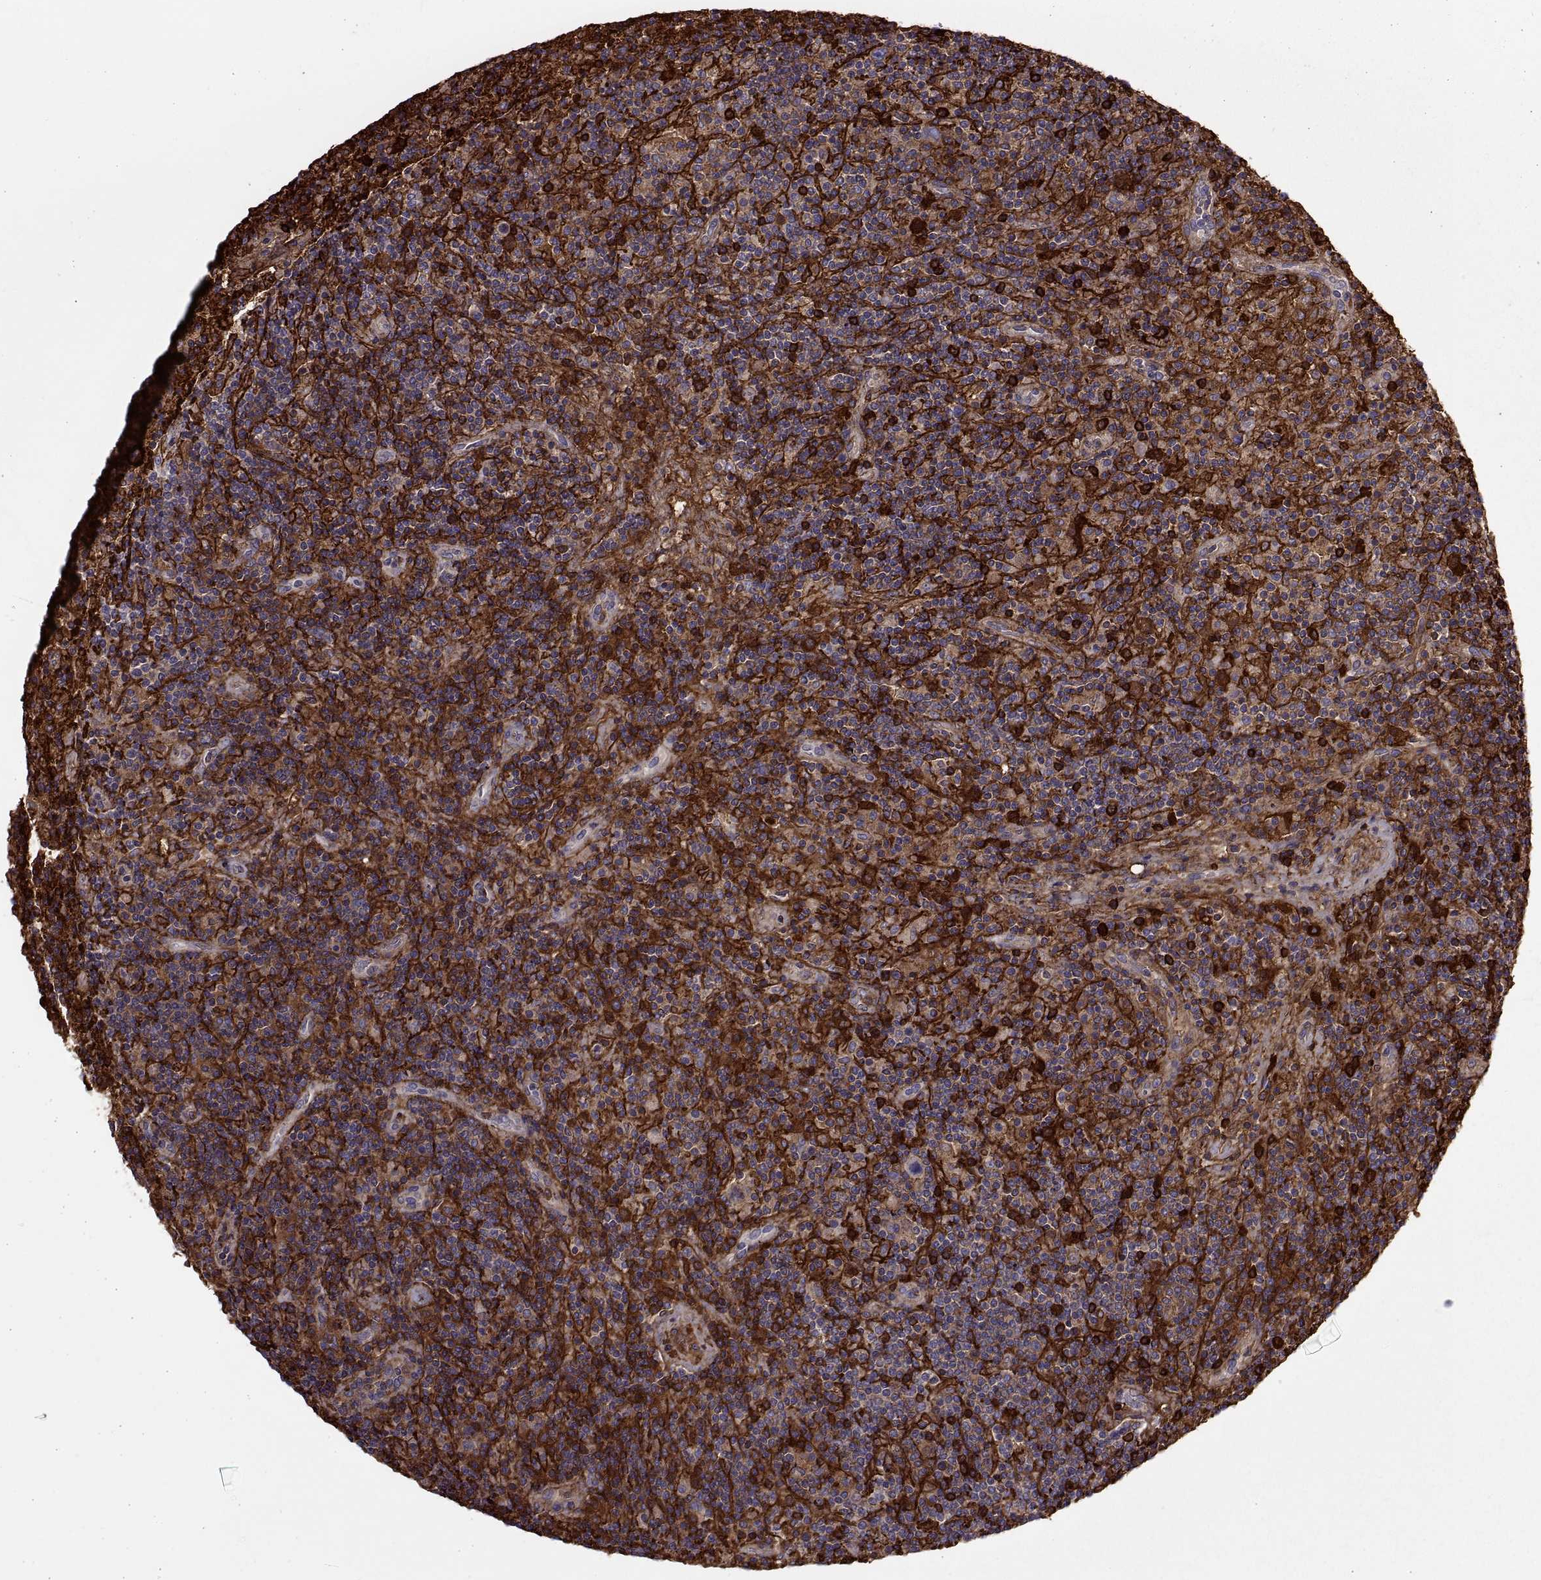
{"staining": {"intensity": "negative", "quantity": "none", "location": "none"}, "tissue": "lymphoma", "cell_type": "Tumor cells", "image_type": "cancer", "snomed": [{"axis": "morphology", "description": "Hodgkin's disease, NOS"}, {"axis": "topography", "description": "Lymph node"}], "caption": "Lymphoma was stained to show a protein in brown. There is no significant positivity in tumor cells.", "gene": "EMILIN2", "patient": {"sex": "male", "age": 70}}